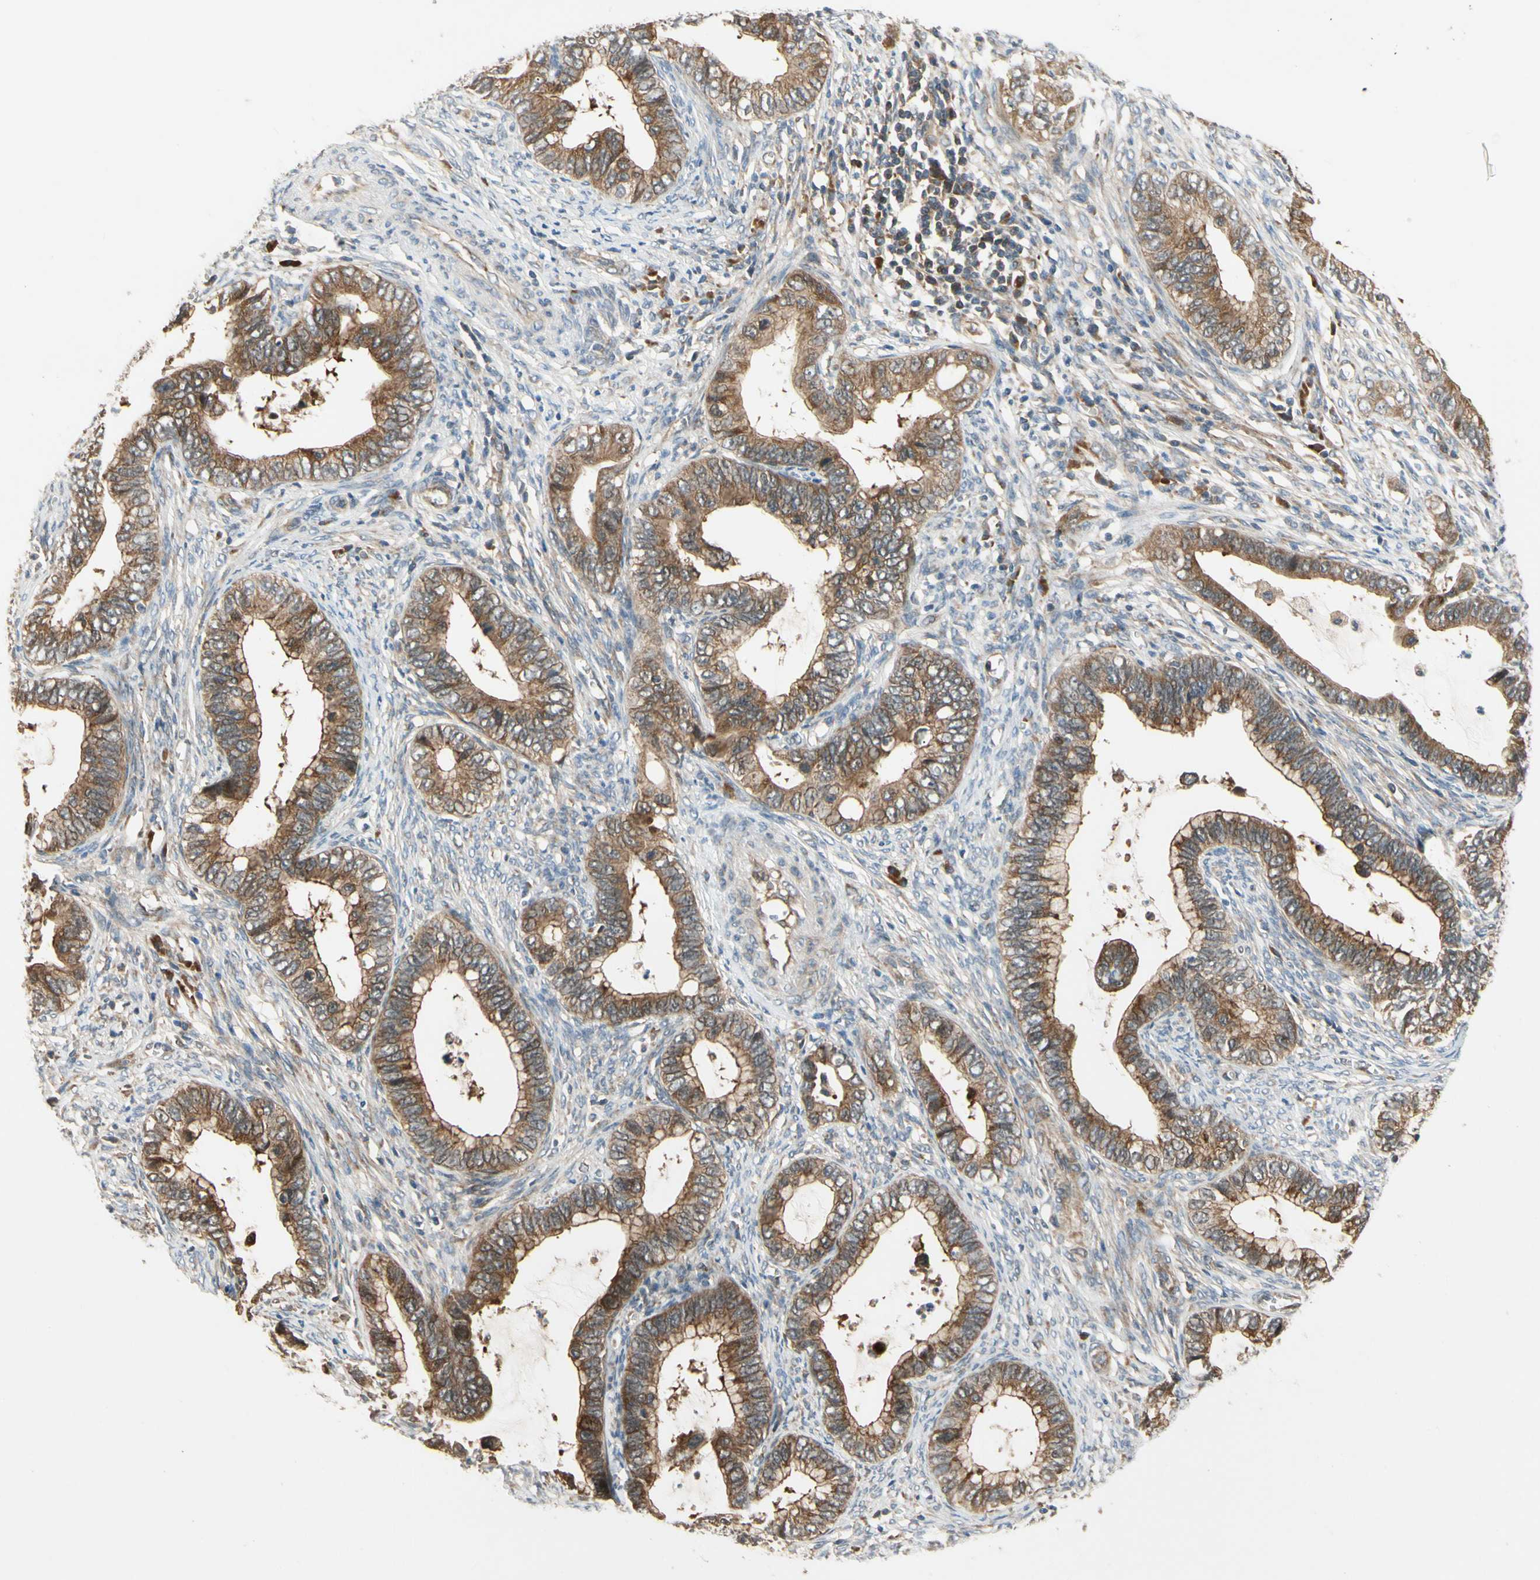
{"staining": {"intensity": "strong", "quantity": ">75%", "location": "cytoplasmic/membranous"}, "tissue": "cervical cancer", "cell_type": "Tumor cells", "image_type": "cancer", "snomed": [{"axis": "morphology", "description": "Adenocarcinoma, NOS"}, {"axis": "topography", "description": "Cervix"}], "caption": "An image showing strong cytoplasmic/membranous expression in about >75% of tumor cells in adenocarcinoma (cervical), as visualized by brown immunohistochemical staining.", "gene": "TDRP", "patient": {"sex": "female", "age": 44}}